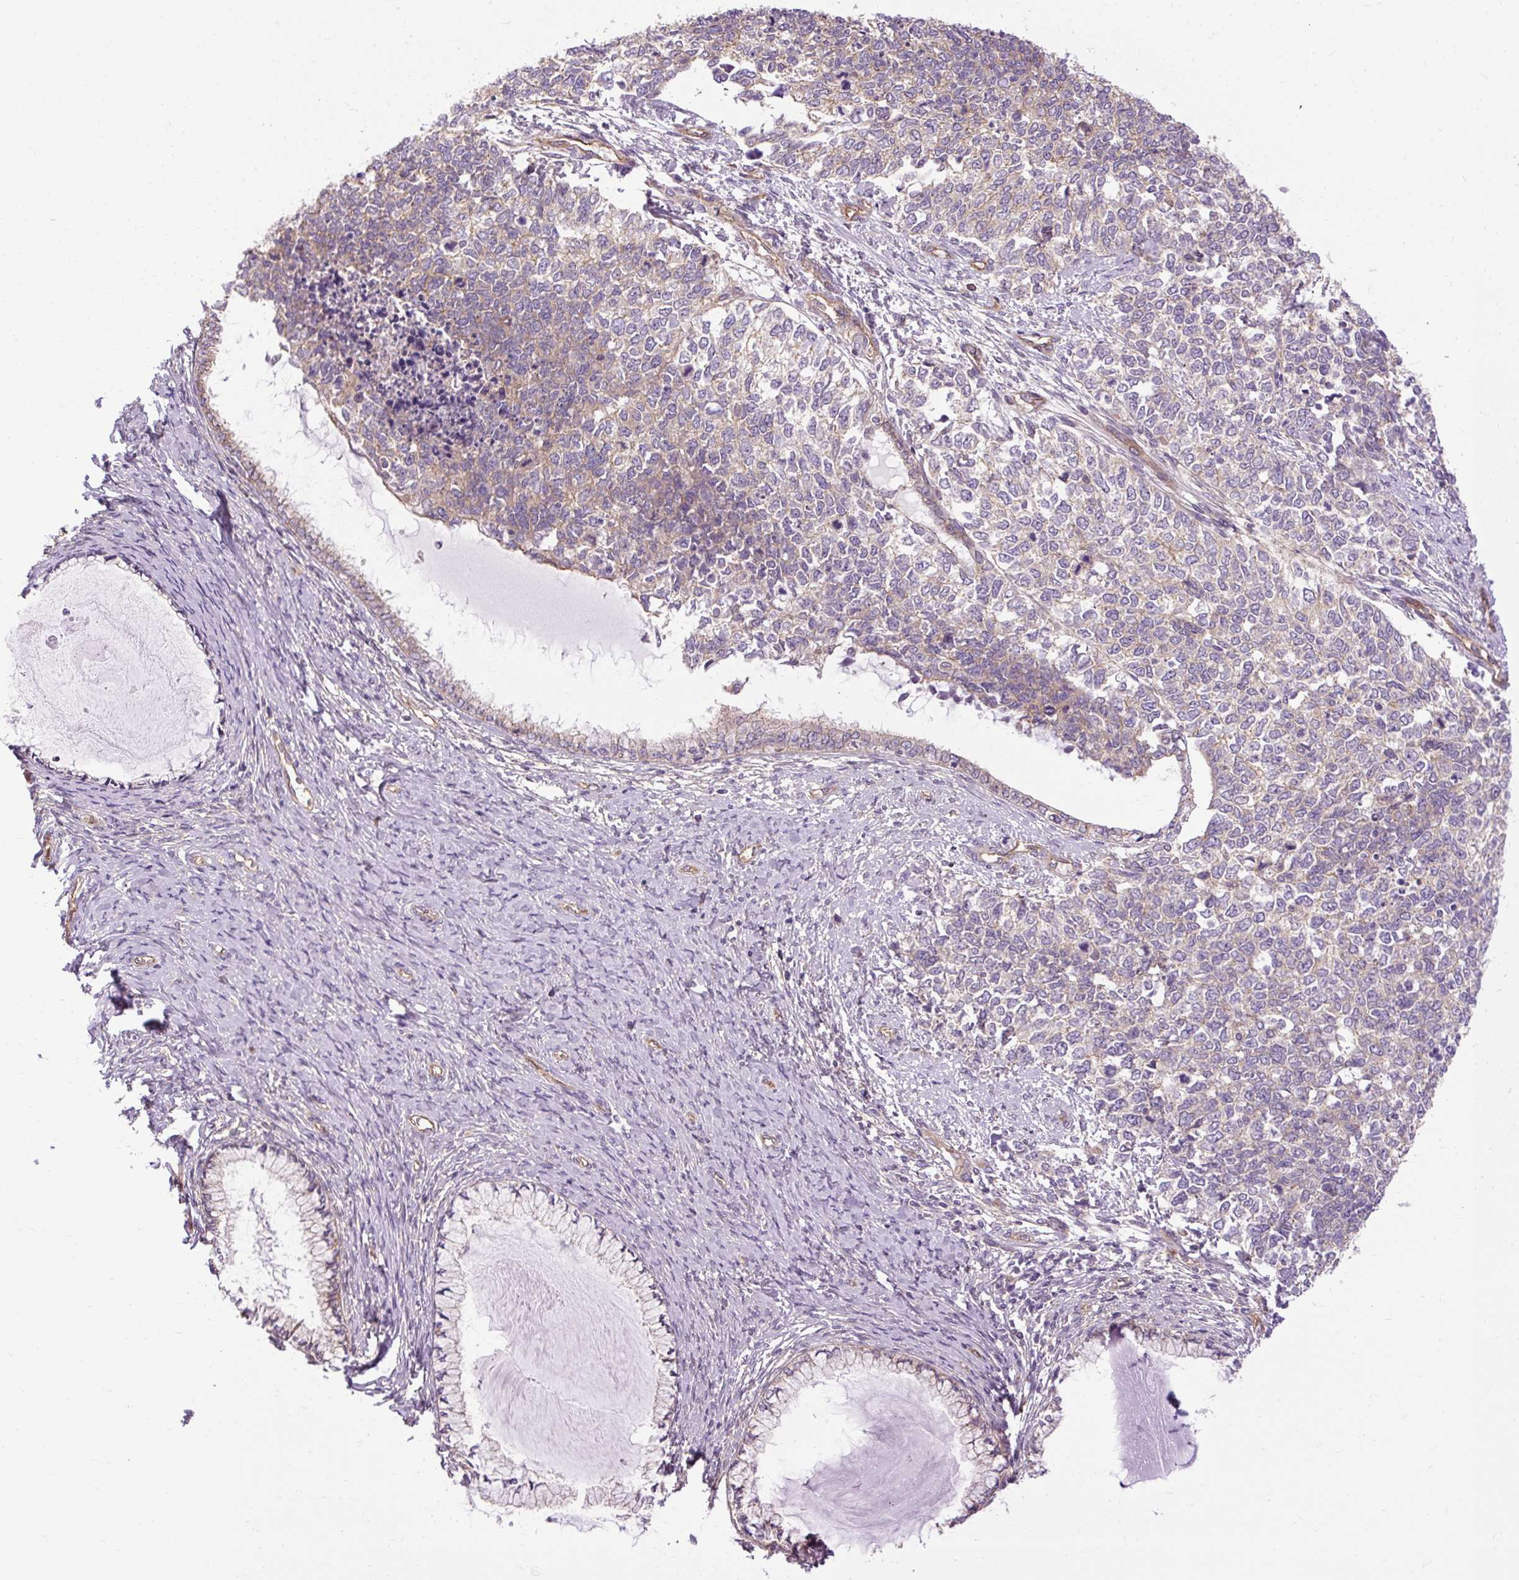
{"staining": {"intensity": "negative", "quantity": "none", "location": "none"}, "tissue": "cervical cancer", "cell_type": "Tumor cells", "image_type": "cancer", "snomed": [{"axis": "morphology", "description": "Squamous cell carcinoma, NOS"}, {"axis": "topography", "description": "Cervix"}], "caption": "Image shows no significant protein expression in tumor cells of cervical squamous cell carcinoma. (DAB IHC with hematoxylin counter stain).", "gene": "CCDC93", "patient": {"sex": "female", "age": 63}}